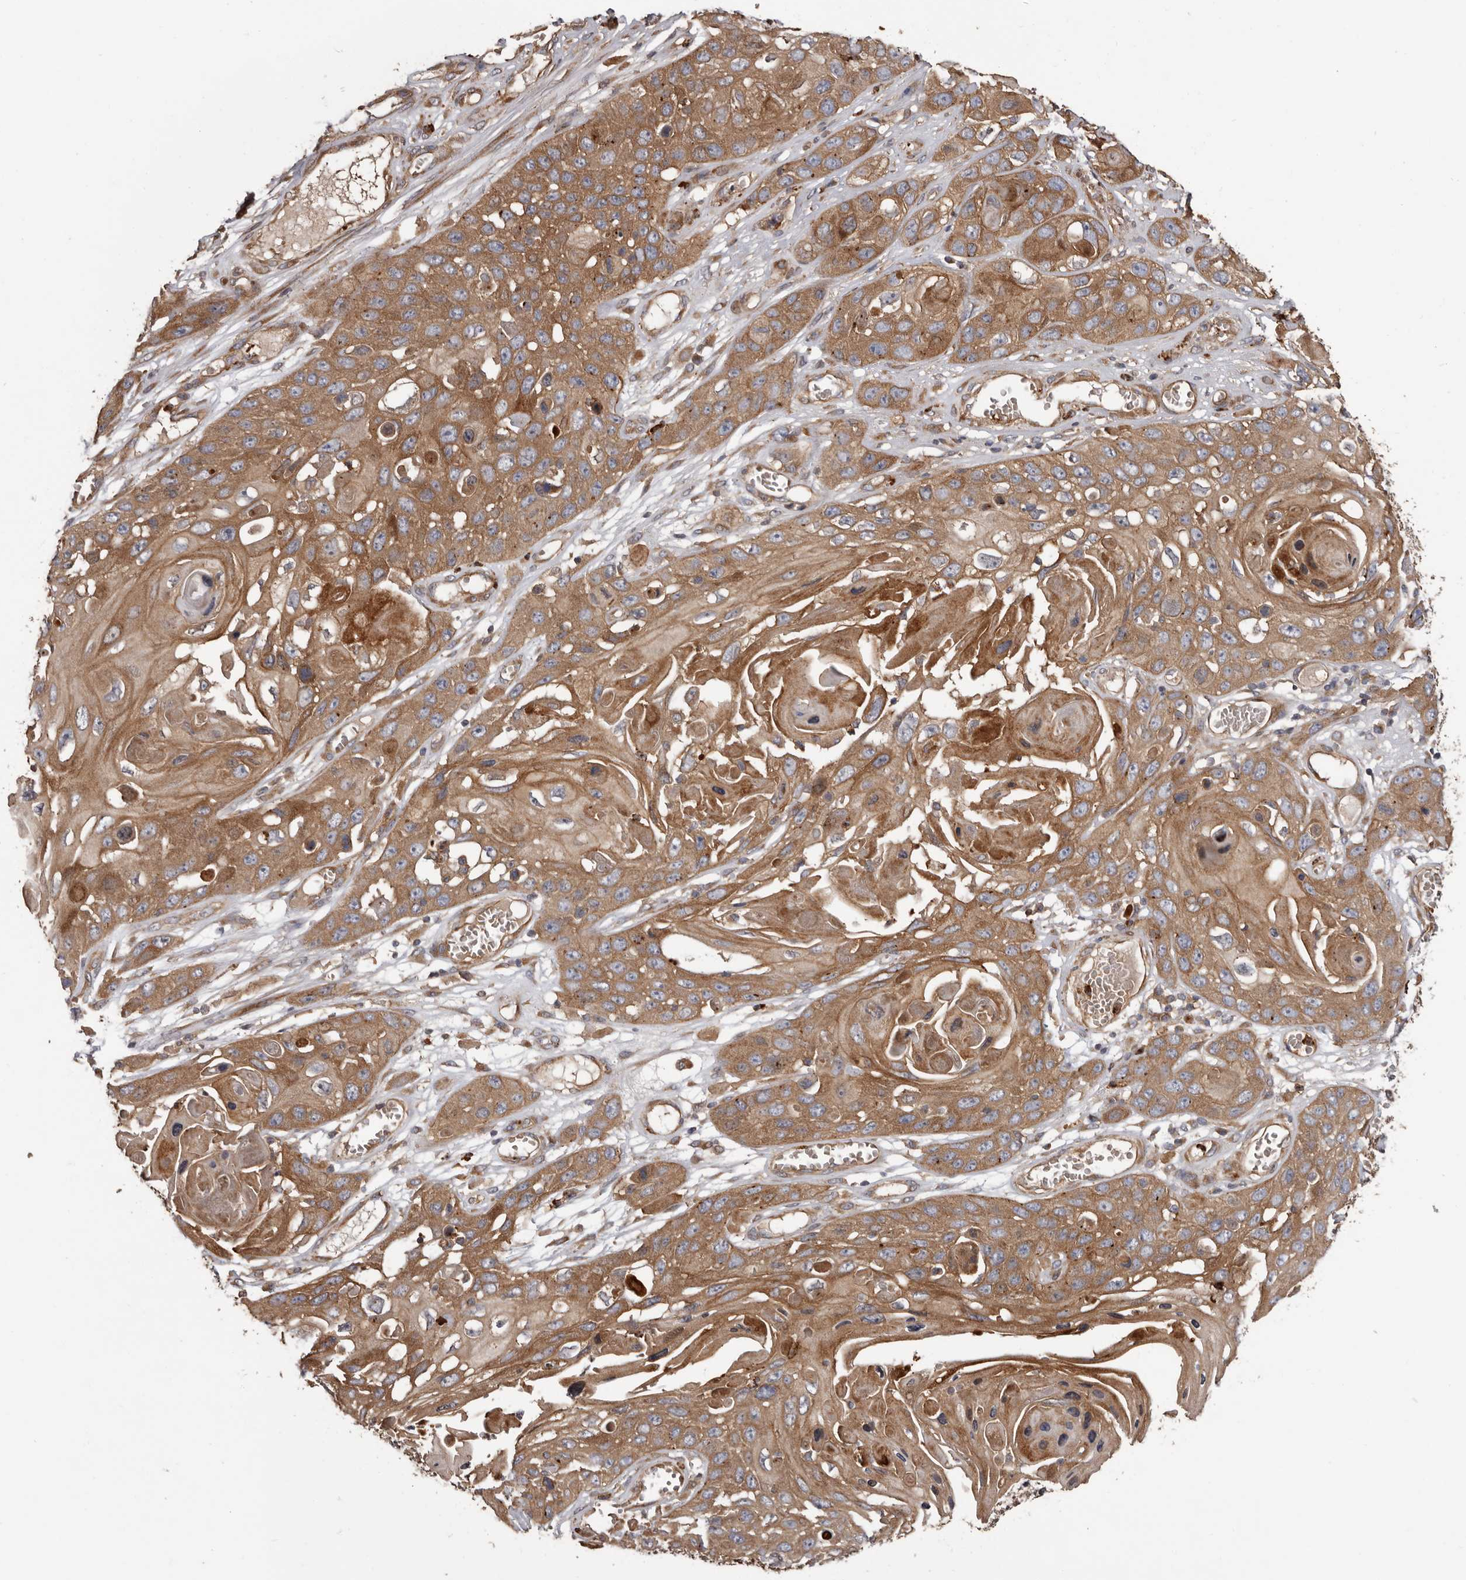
{"staining": {"intensity": "moderate", "quantity": ">75%", "location": "cytoplasmic/membranous"}, "tissue": "skin cancer", "cell_type": "Tumor cells", "image_type": "cancer", "snomed": [{"axis": "morphology", "description": "Squamous cell carcinoma, NOS"}, {"axis": "topography", "description": "Skin"}], "caption": "Protein staining by IHC displays moderate cytoplasmic/membranous staining in approximately >75% of tumor cells in skin cancer.", "gene": "ARHGEF5", "patient": {"sex": "male", "age": 55}}